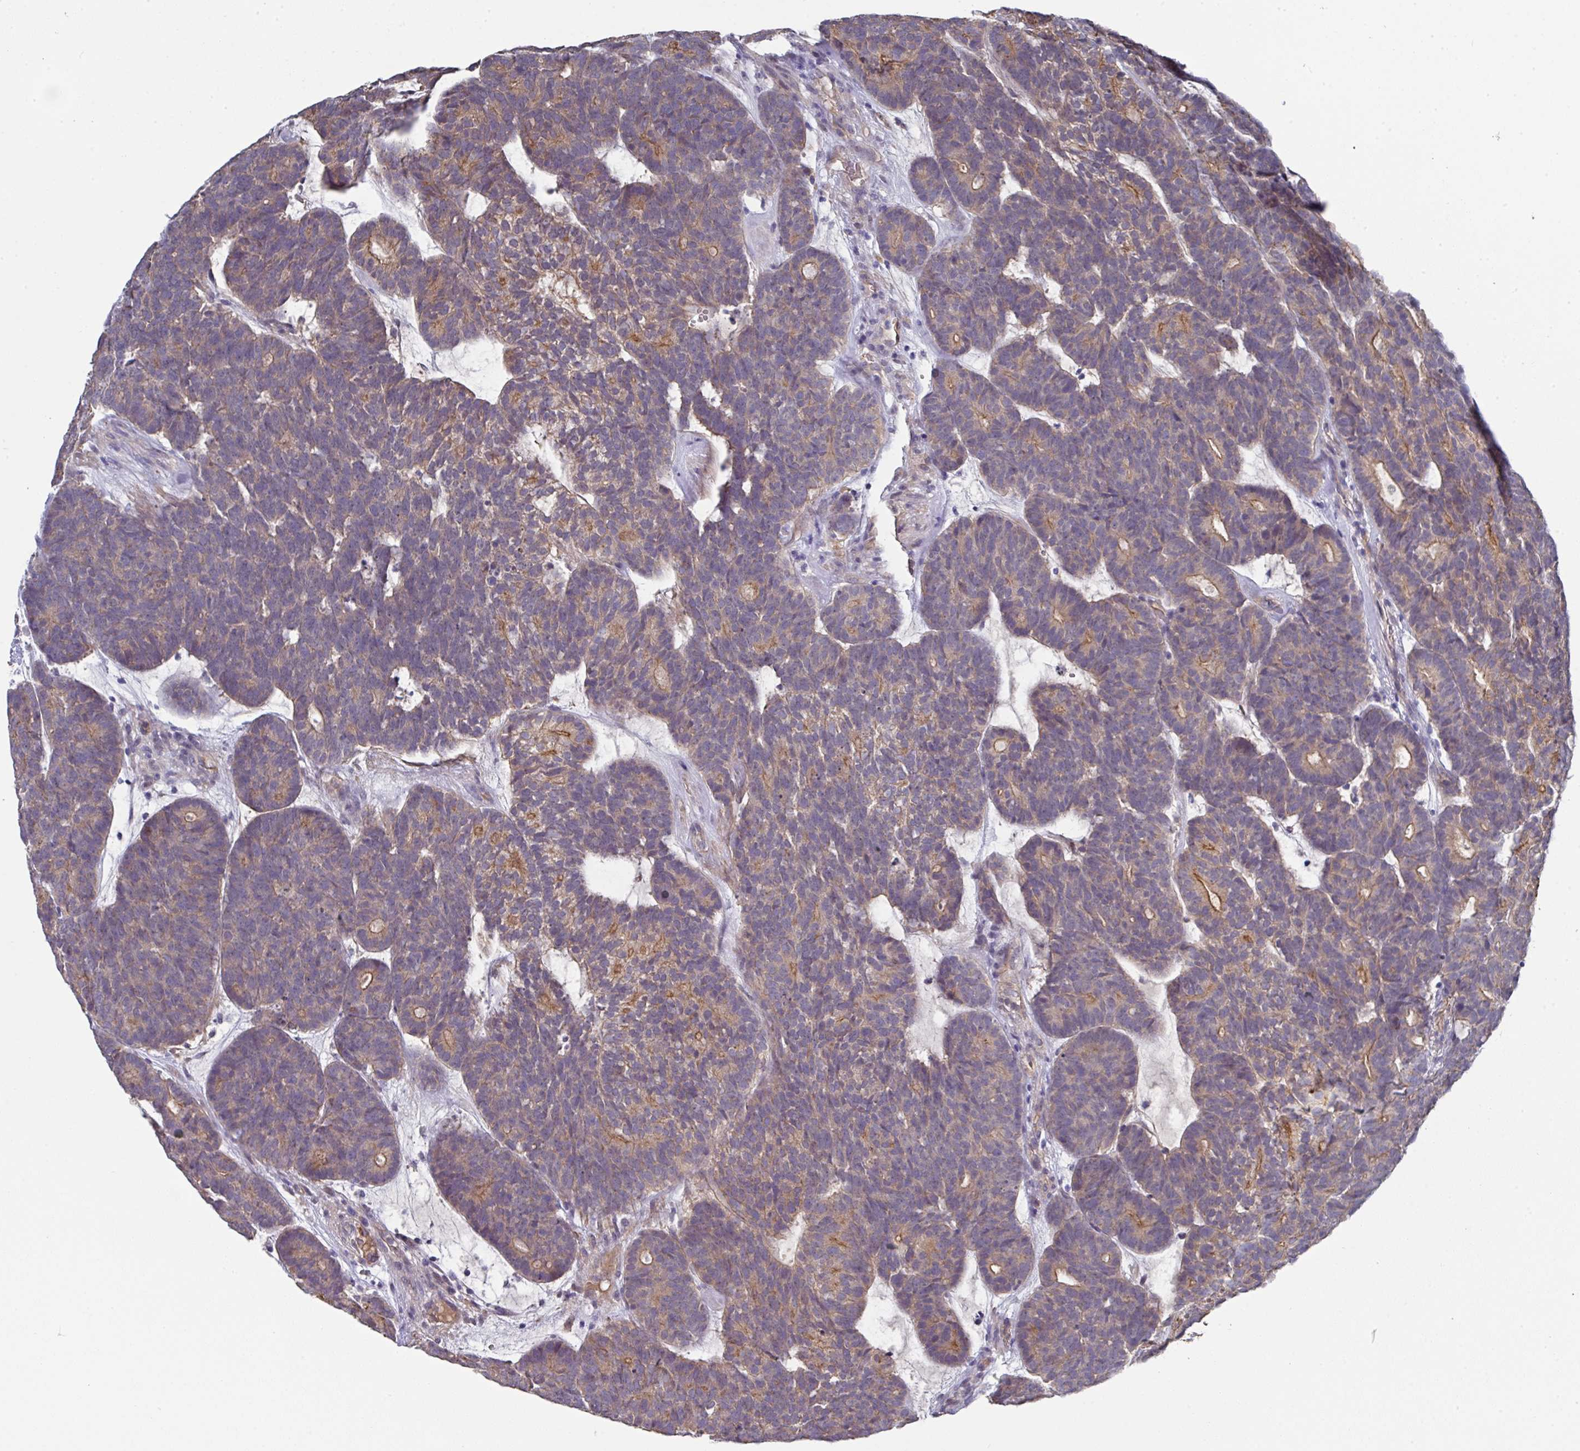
{"staining": {"intensity": "moderate", "quantity": "<25%", "location": "cytoplasmic/membranous"}, "tissue": "head and neck cancer", "cell_type": "Tumor cells", "image_type": "cancer", "snomed": [{"axis": "morphology", "description": "Adenocarcinoma, NOS"}, {"axis": "topography", "description": "Head-Neck"}], "caption": "Head and neck adenocarcinoma stained with a protein marker exhibits moderate staining in tumor cells.", "gene": "PRR5", "patient": {"sex": "female", "age": 81}}